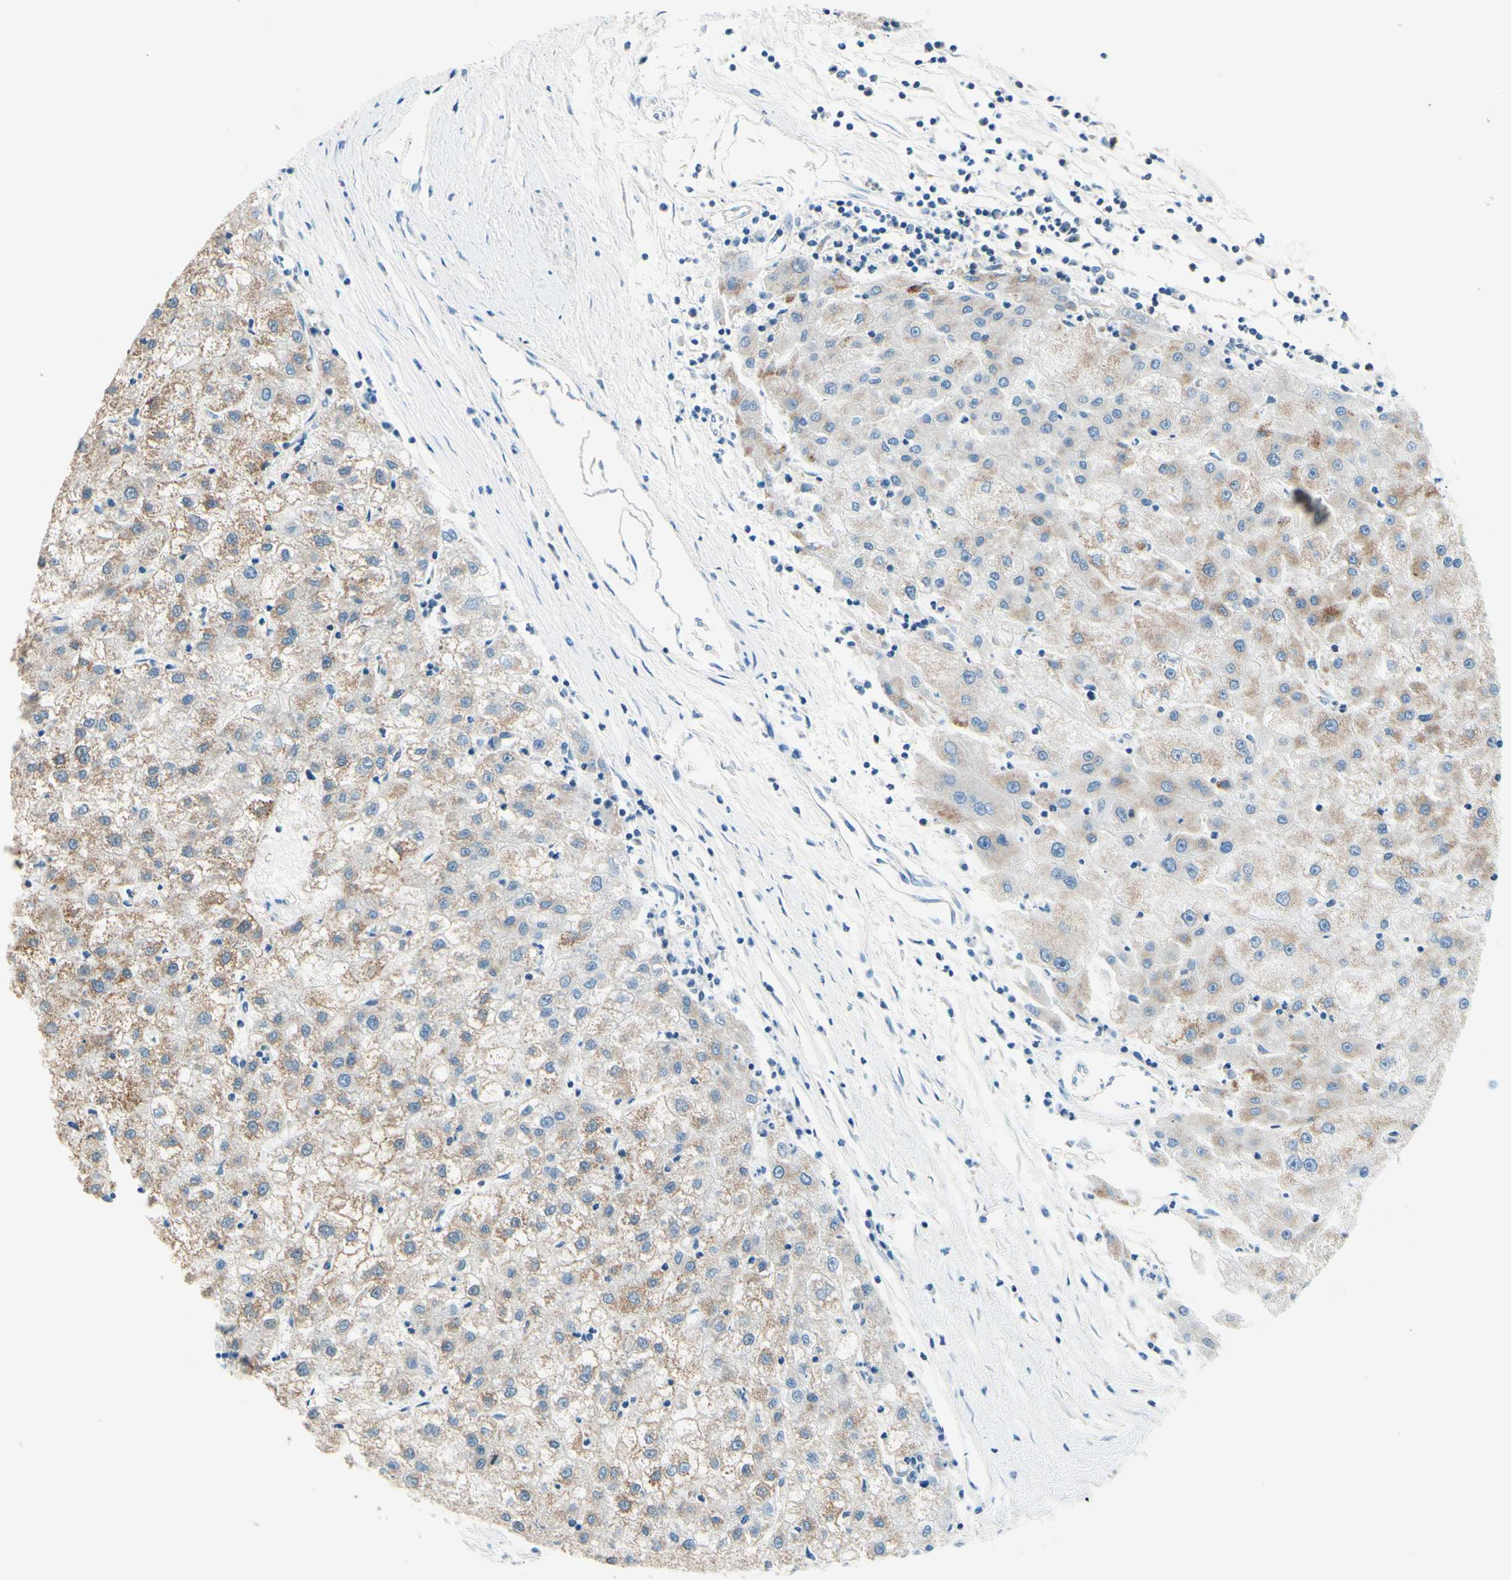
{"staining": {"intensity": "weak", "quantity": ">75%", "location": "cytoplasmic/membranous"}, "tissue": "liver cancer", "cell_type": "Tumor cells", "image_type": "cancer", "snomed": [{"axis": "morphology", "description": "Carcinoma, Hepatocellular, NOS"}, {"axis": "topography", "description": "Liver"}], "caption": "Tumor cells exhibit low levels of weak cytoplasmic/membranous expression in about >75% of cells in human liver cancer (hepatocellular carcinoma). (DAB (3,3'-diaminobenzidine) IHC, brown staining for protein, blue staining for nuclei).", "gene": "CBX7", "patient": {"sex": "male", "age": 72}}